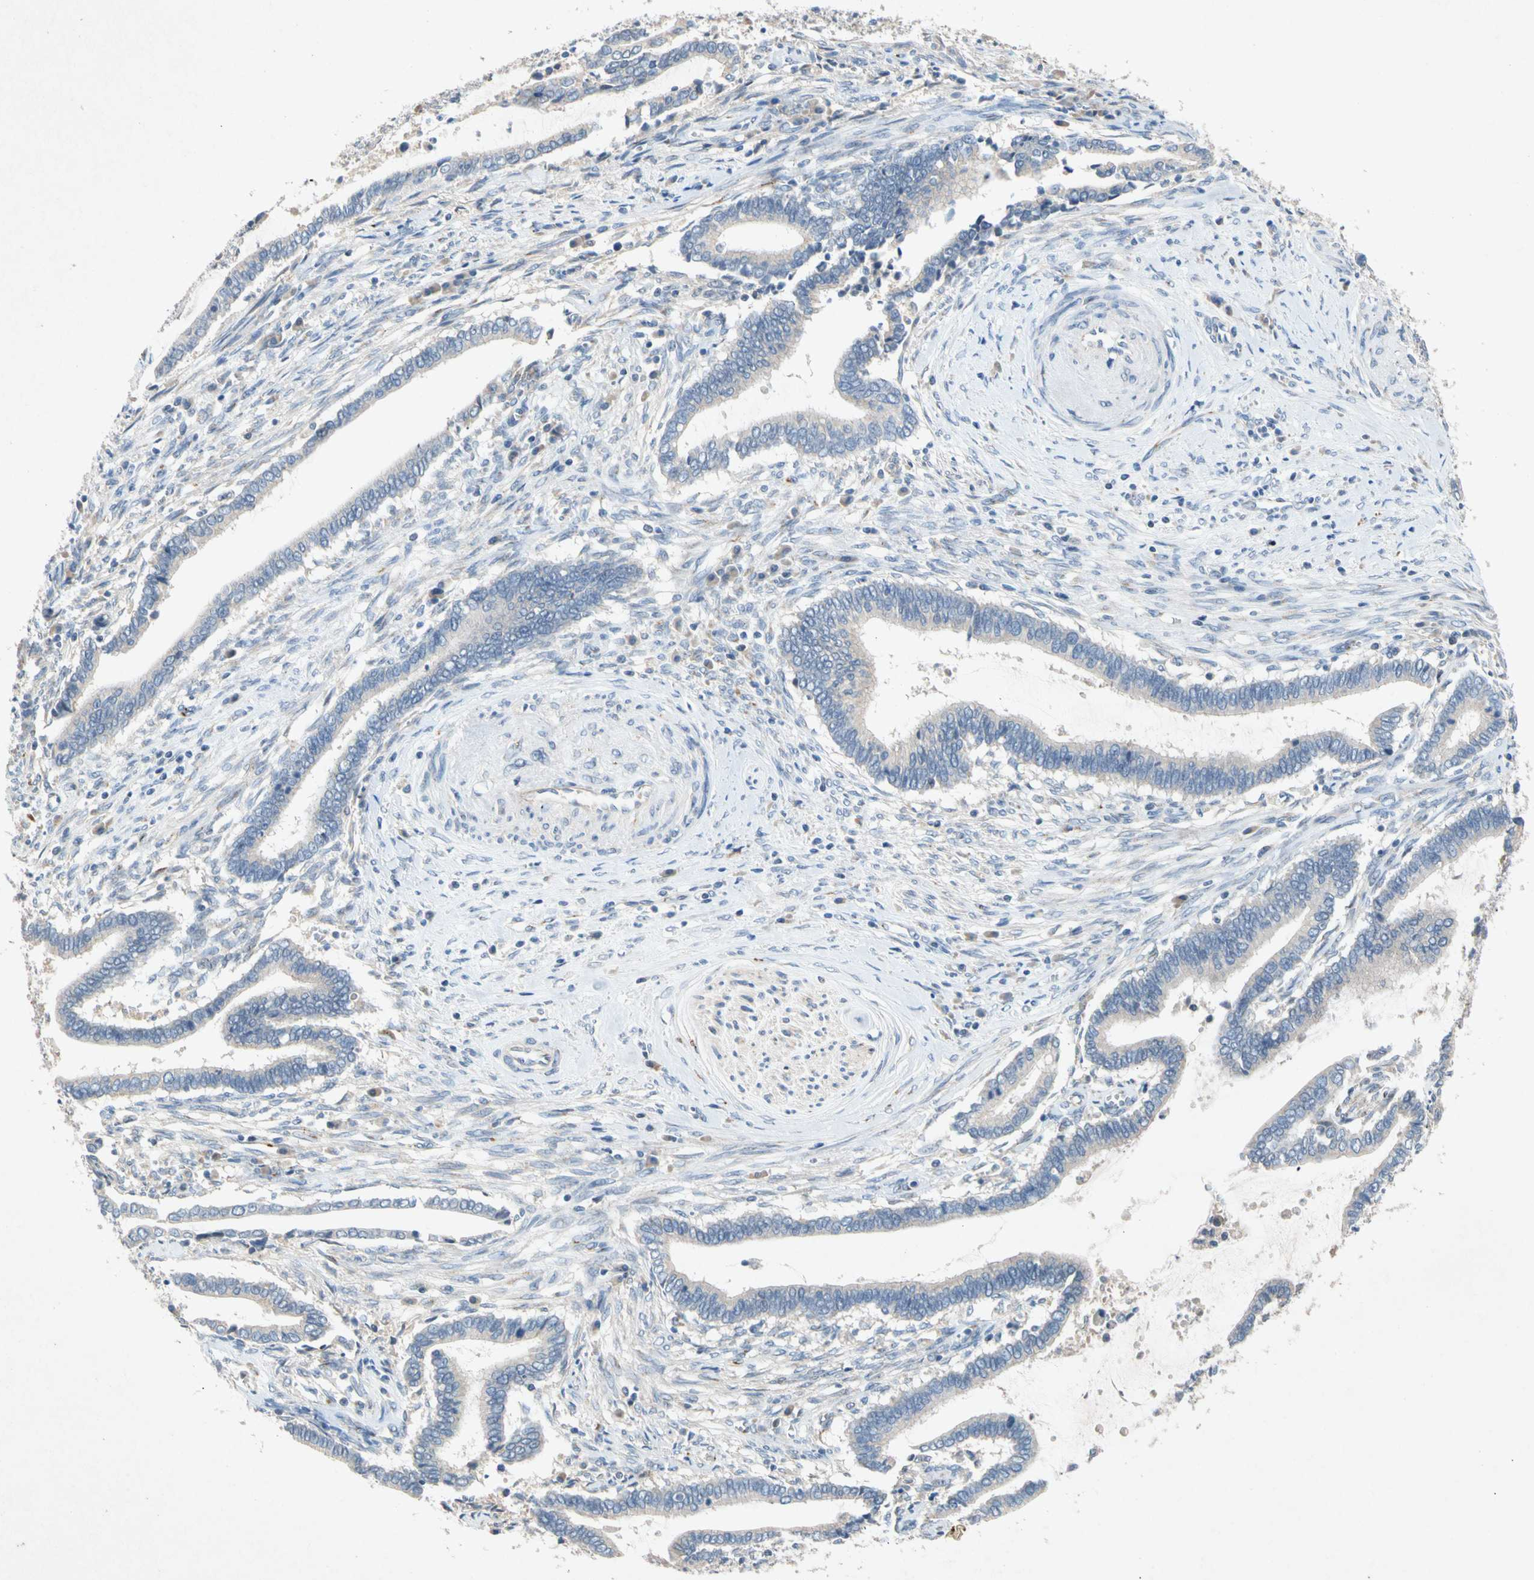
{"staining": {"intensity": "negative", "quantity": "none", "location": "none"}, "tissue": "cervical cancer", "cell_type": "Tumor cells", "image_type": "cancer", "snomed": [{"axis": "morphology", "description": "Adenocarcinoma, NOS"}, {"axis": "topography", "description": "Cervix"}], "caption": "Tumor cells show no significant protein staining in adenocarcinoma (cervical).", "gene": "GASK1B", "patient": {"sex": "female", "age": 44}}